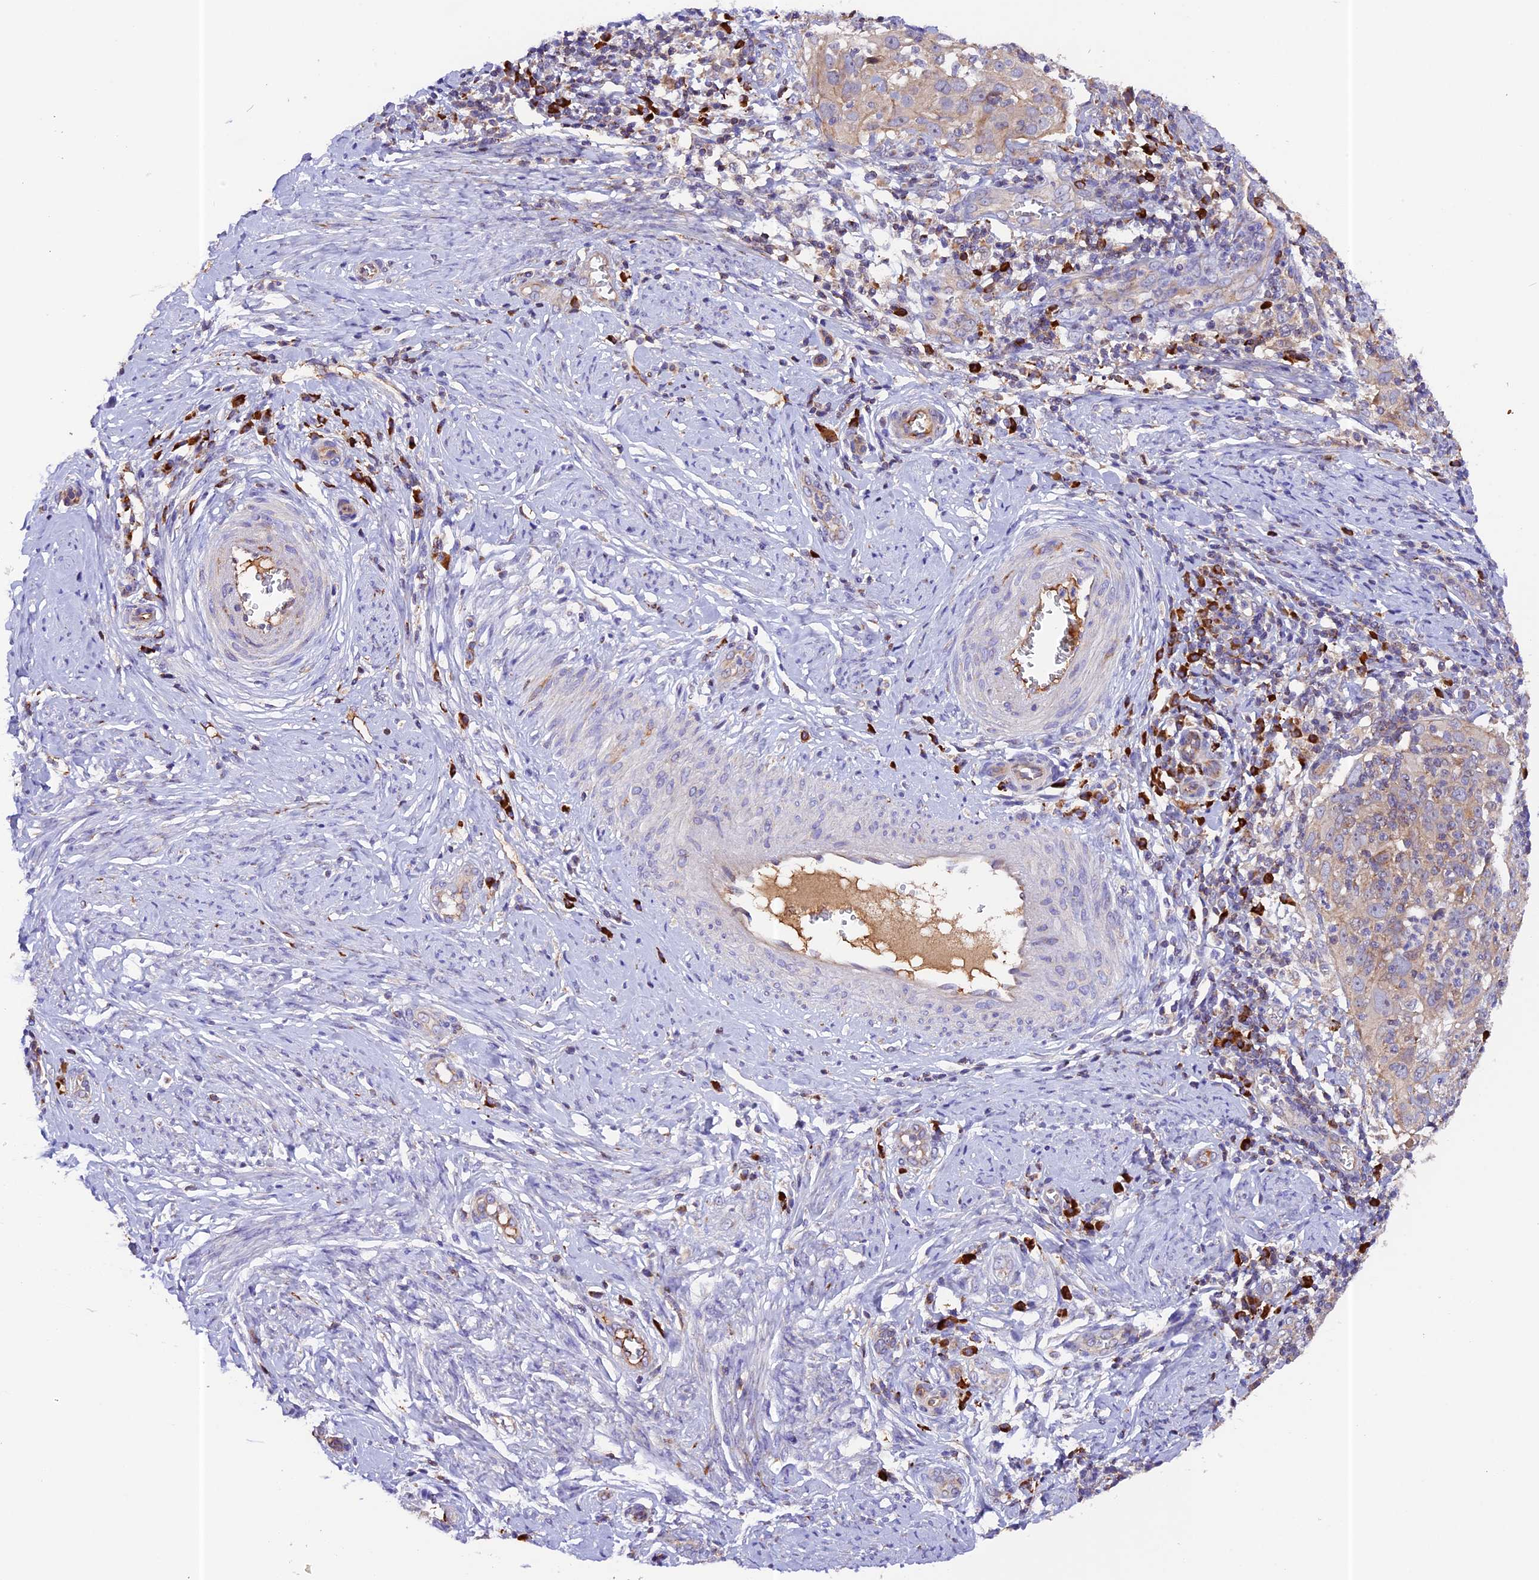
{"staining": {"intensity": "weak", "quantity": "<25%", "location": "cytoplasmic/membranous"}, "tissue": "cervical cancer", "cell_type": "Tumor cells", "image_type": "cancer", "snomed": [{"axis": "morphology", "description": "Normal tissue, NOS"}, {"axis": "morphology", "description": "Squamous cell carcinoma, NOS"}, {"axis": "topography", "description": "Cervix"}], "caption": "A micrograph of human squamous cell carcinoma (cervical) is negative for staining in tumor cells. The staining is performed using DAB (3,3'-diaminobenzidine) brown chromogen with nuclei counter-stained in using hematoxylin.", "gene": "METTL22", "patient": {"sex": "female", "age": 31}}